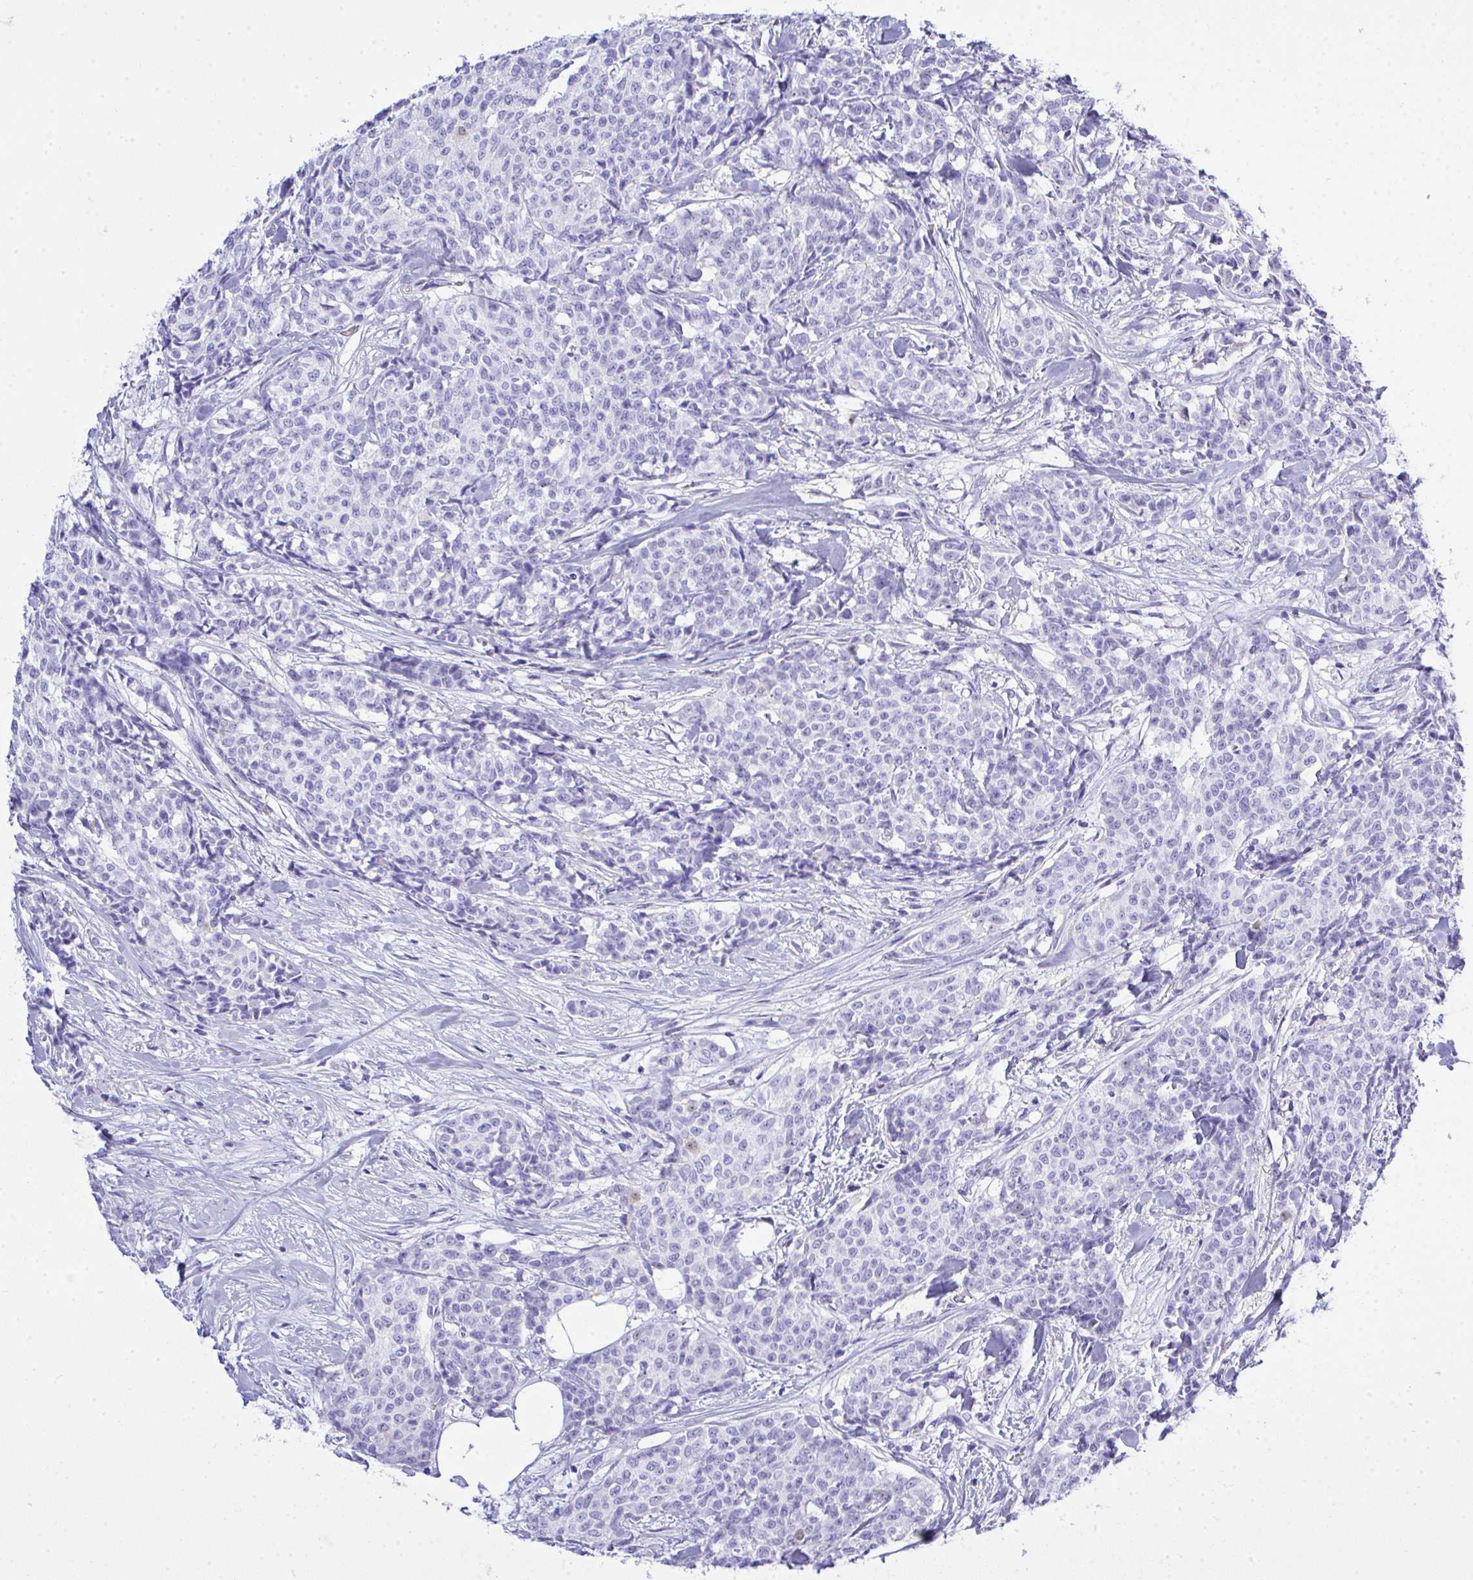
{"staining": {"intensity": "negative", "quantity": "none", "location": "none"}, "tissue": "breast cancer", "cell_type": "Tumor cells", "image_type": "cancer", "snomed": [{"axis": "morphology", "description": "Duct carcinoma"}, {"axis": "topography", "description": "Breast"}], "caption": "Human intraductal carcinoma (breast) stained for a protein using IHC demonstrates no expression in tumor cells.", "gene": "AKR1D1", "patient": {"sex": "female", "age": 91}}